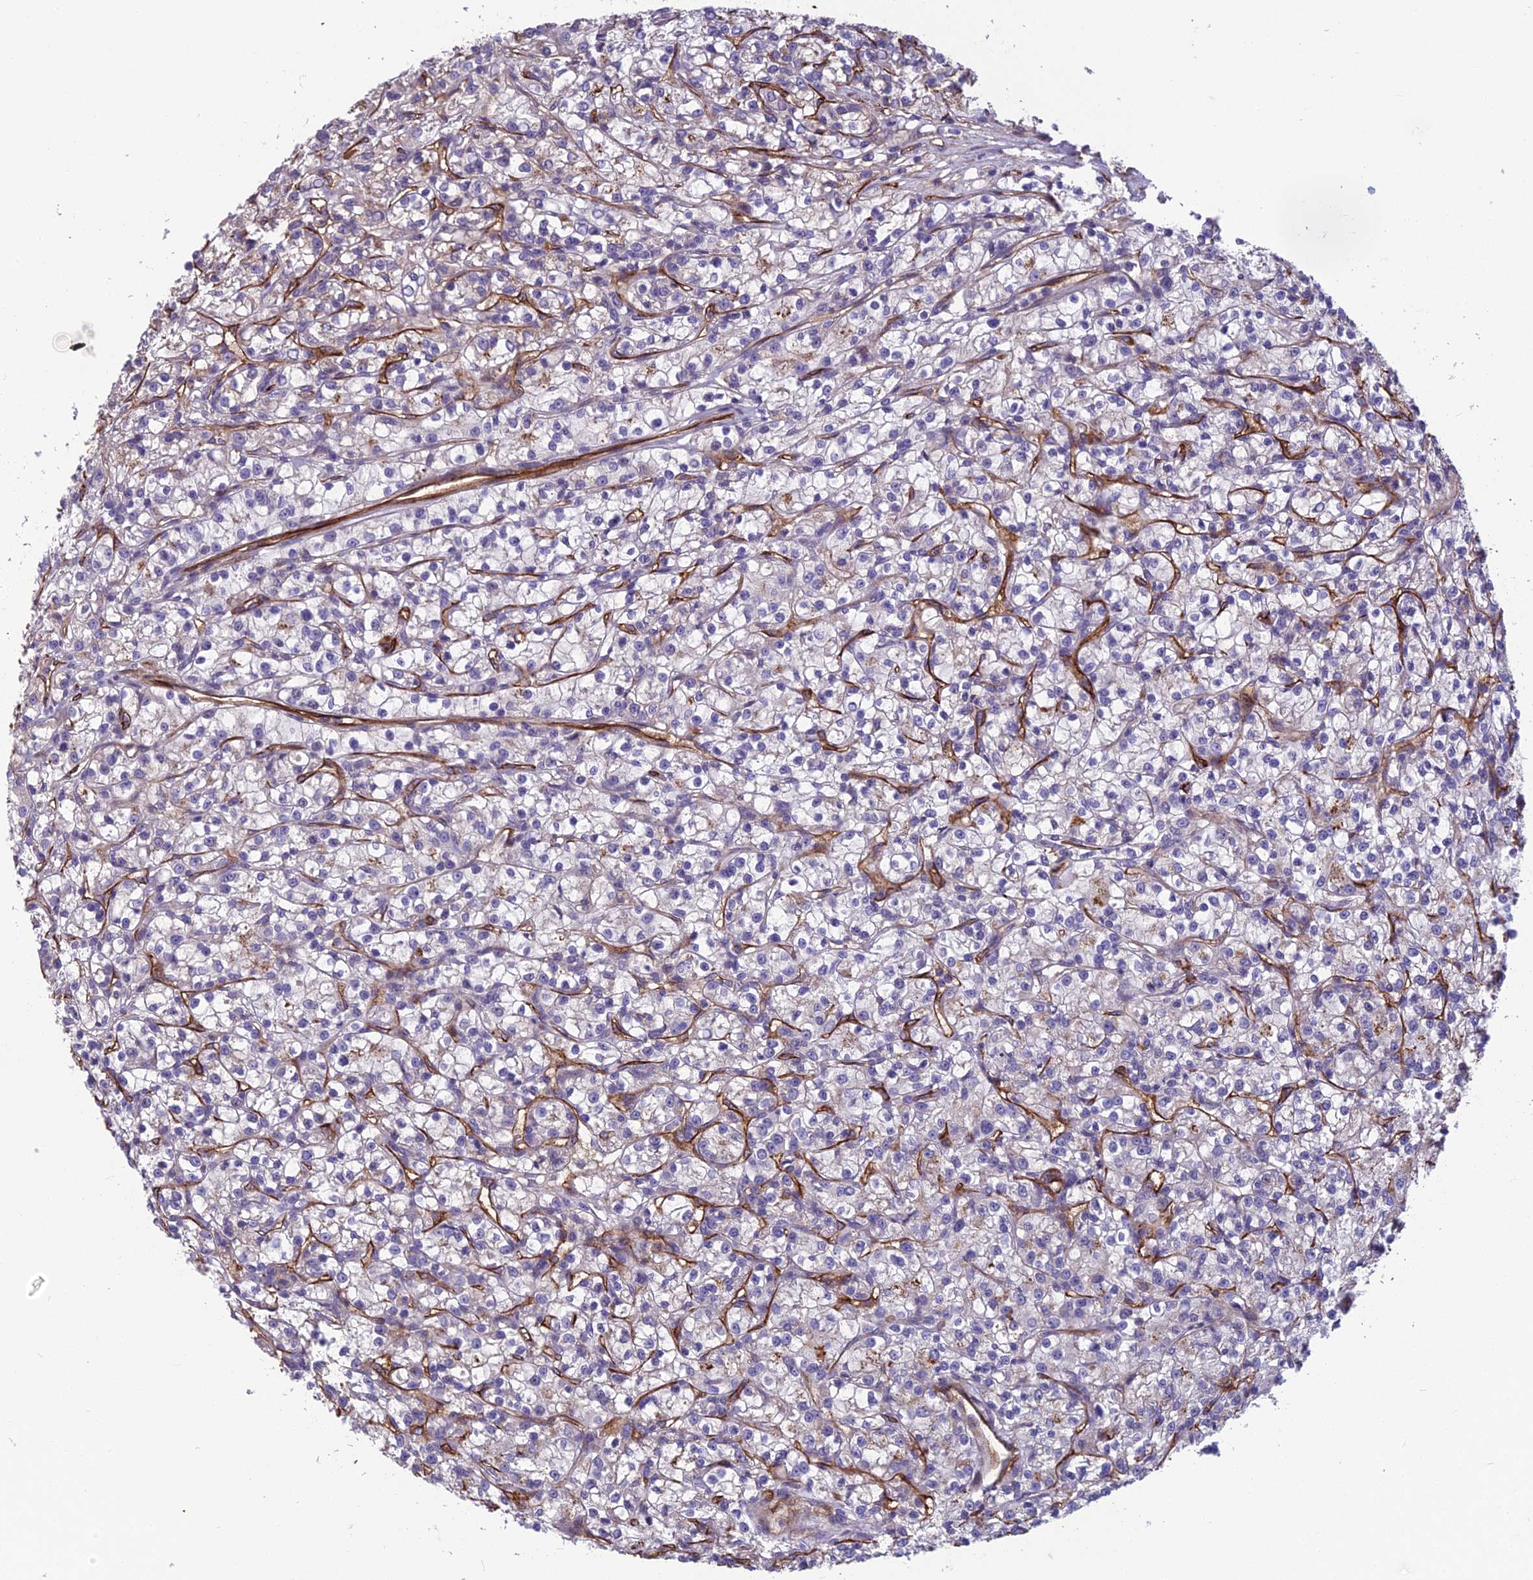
{"staining": {"intensity": "negative", "quantity": "none", "location": "none"}, "tissue": "renal cancer", "cell_type": "Tumor cells", "image_type": "cancer", "snomed": [{"axis": "morphology", "description": "Adenocarcinoma, NOS"}, {"axis": "topography", "description": "Kidney"}], "caption": "Immunohistochemistry of human renal cancer reveals no positivity in tumor cells.", "gene": "TSPAN15", "patient": {"sex": "female", "age": 59}}